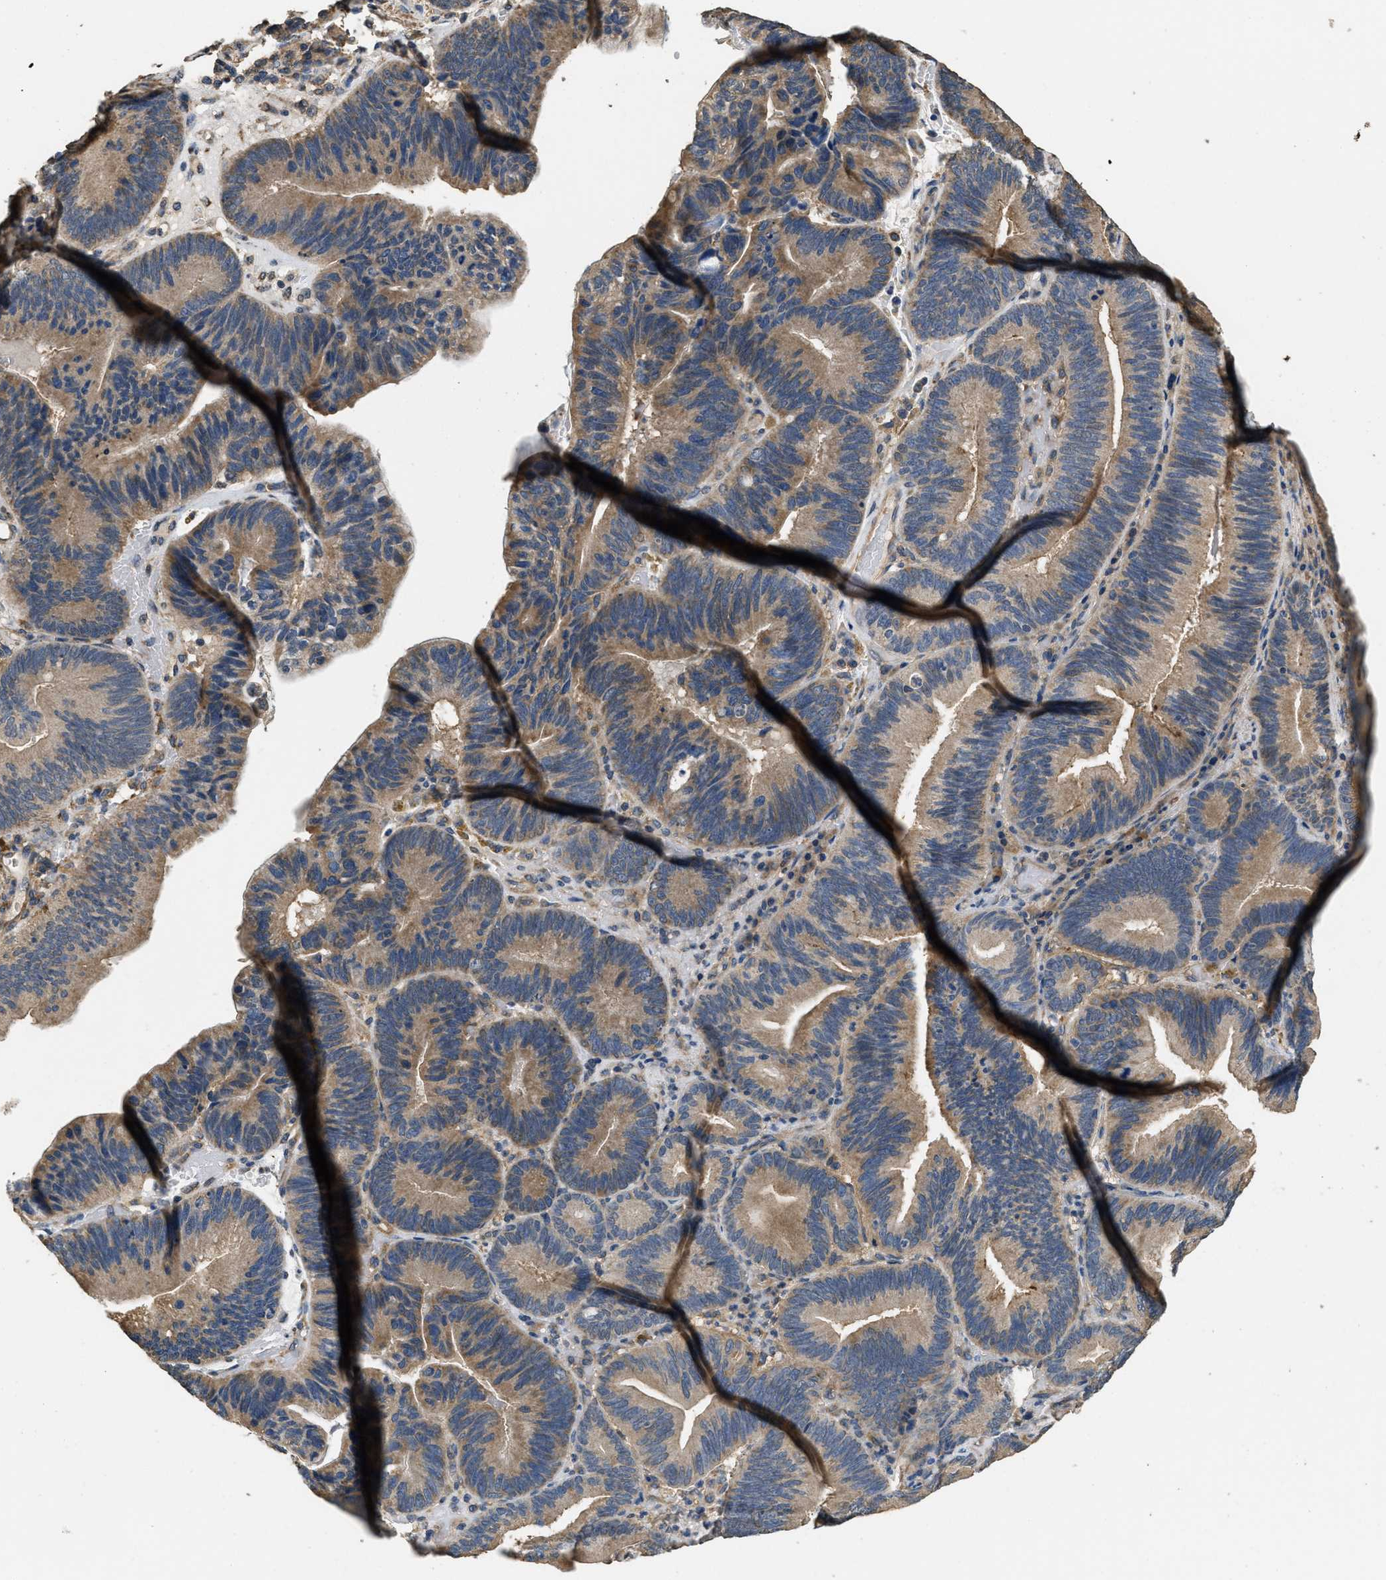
{"staining": {"intensity": "moderate", "quantity": ">75%", "location": "cytoplasmic/membranous"}, "tissue": "pancreatic cancer", "cell_type": "Tumor cells", "image_type": "cancer", "snomed": [{"axis": "morphology", "description": "Adenocarcinoma, NOS"}, {"axis": "topography", "description": "Pancreas"}], "caption": "Pancreatic adenocarcinoma was stained to show a protein in brown. There is medium levels of moderate cytoplasmic/membranous positivity in approximately >75% of tumor cells.", "gene": "THBS2", "patient": {"sex": "male", "age": 82}}